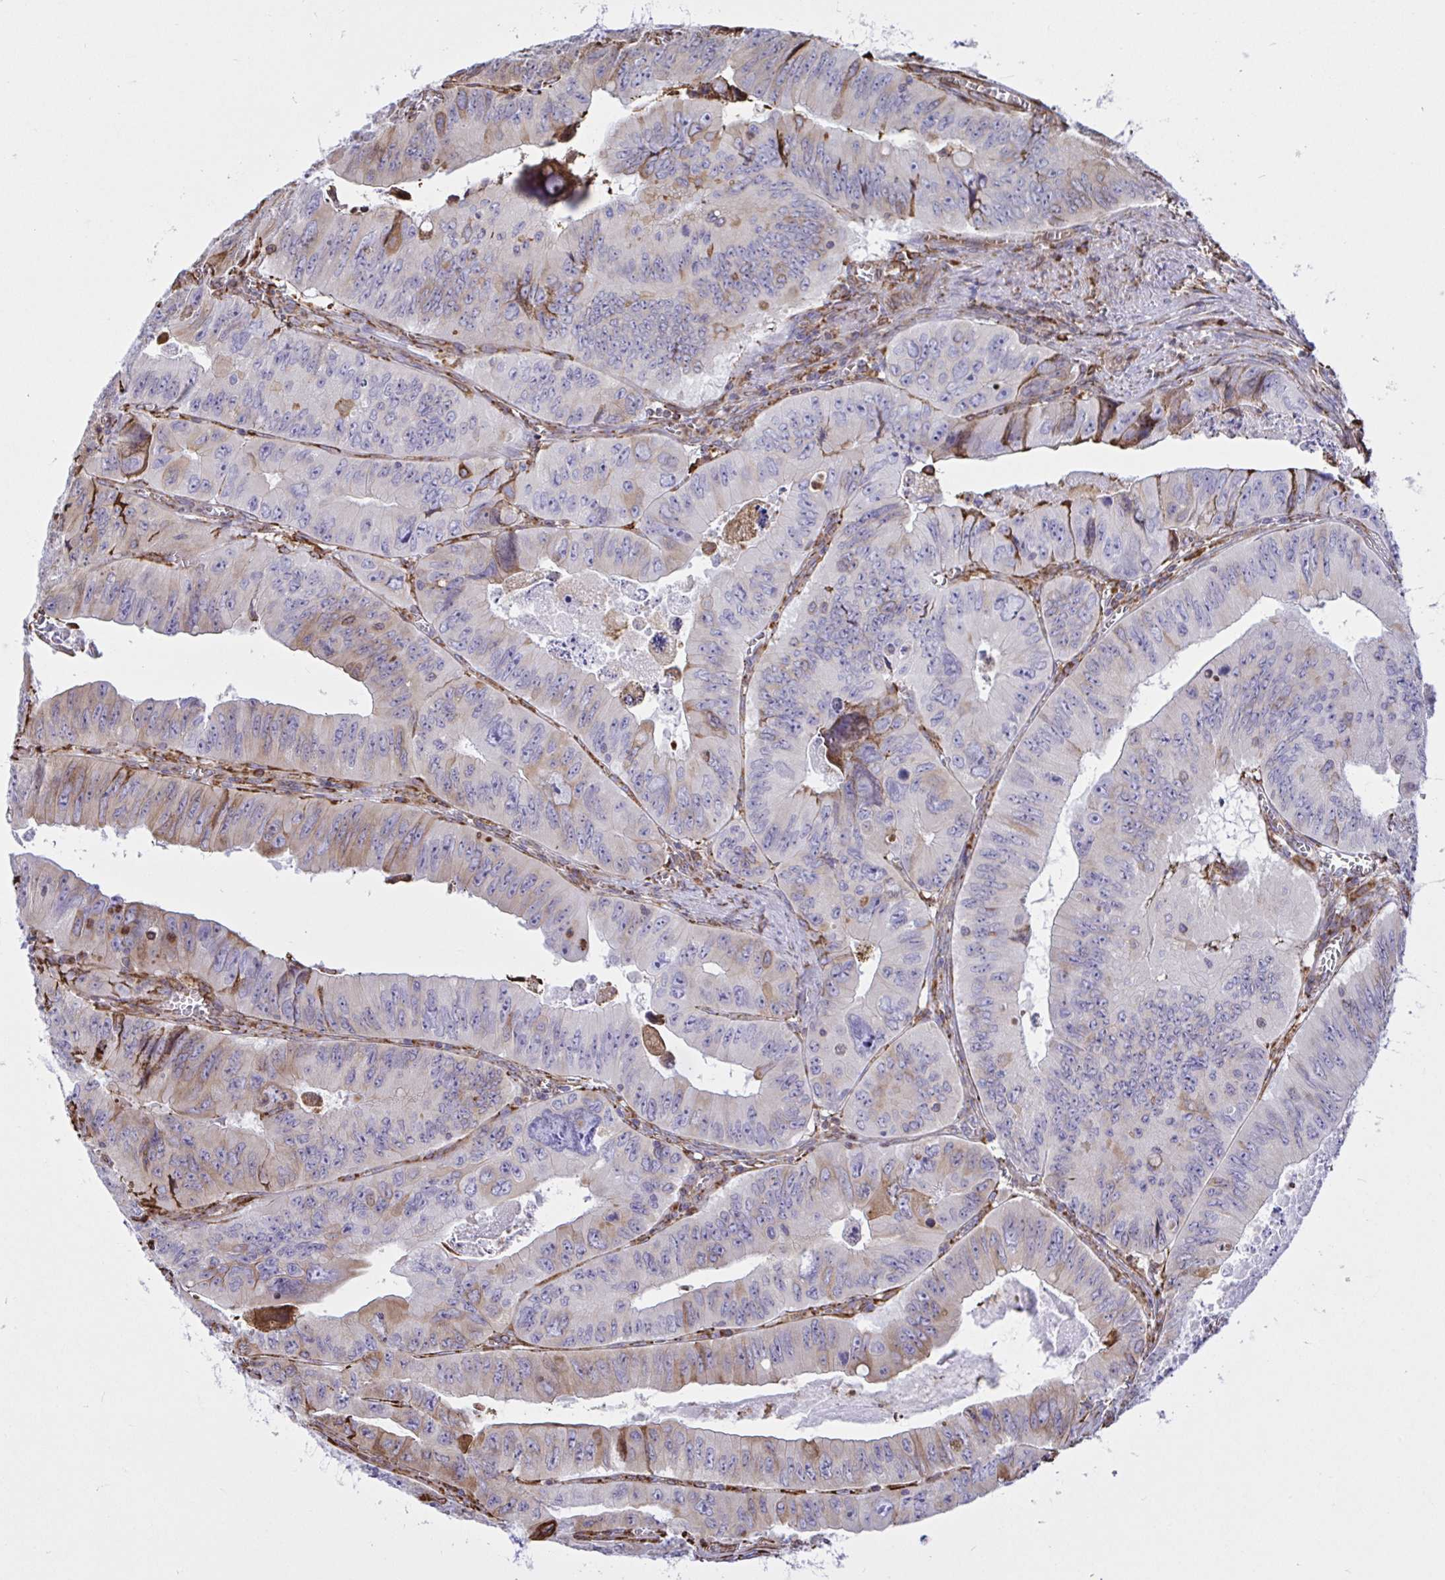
{"staining": {"intensity": "weak", "quantity": "<25%", "location": "cytoplasmic/membranous"}, "tissue": "colorectal cancer", "cell_type": "Tumor cells", "image_type": "cancer", "snomed": [{"axis": "morphology", "description": "Adenocarcinoma, NOS"}, {"axis": "topography", "description": "Colon"}], "caption": "High power microscopy micrograph of an IHC photomicrograph of colorectal cancer (adenocarcinoma), revealing no significant positivity in tumor cells.", "gene": "CLGN", "patient": {"sex": "female", "age": 84}}